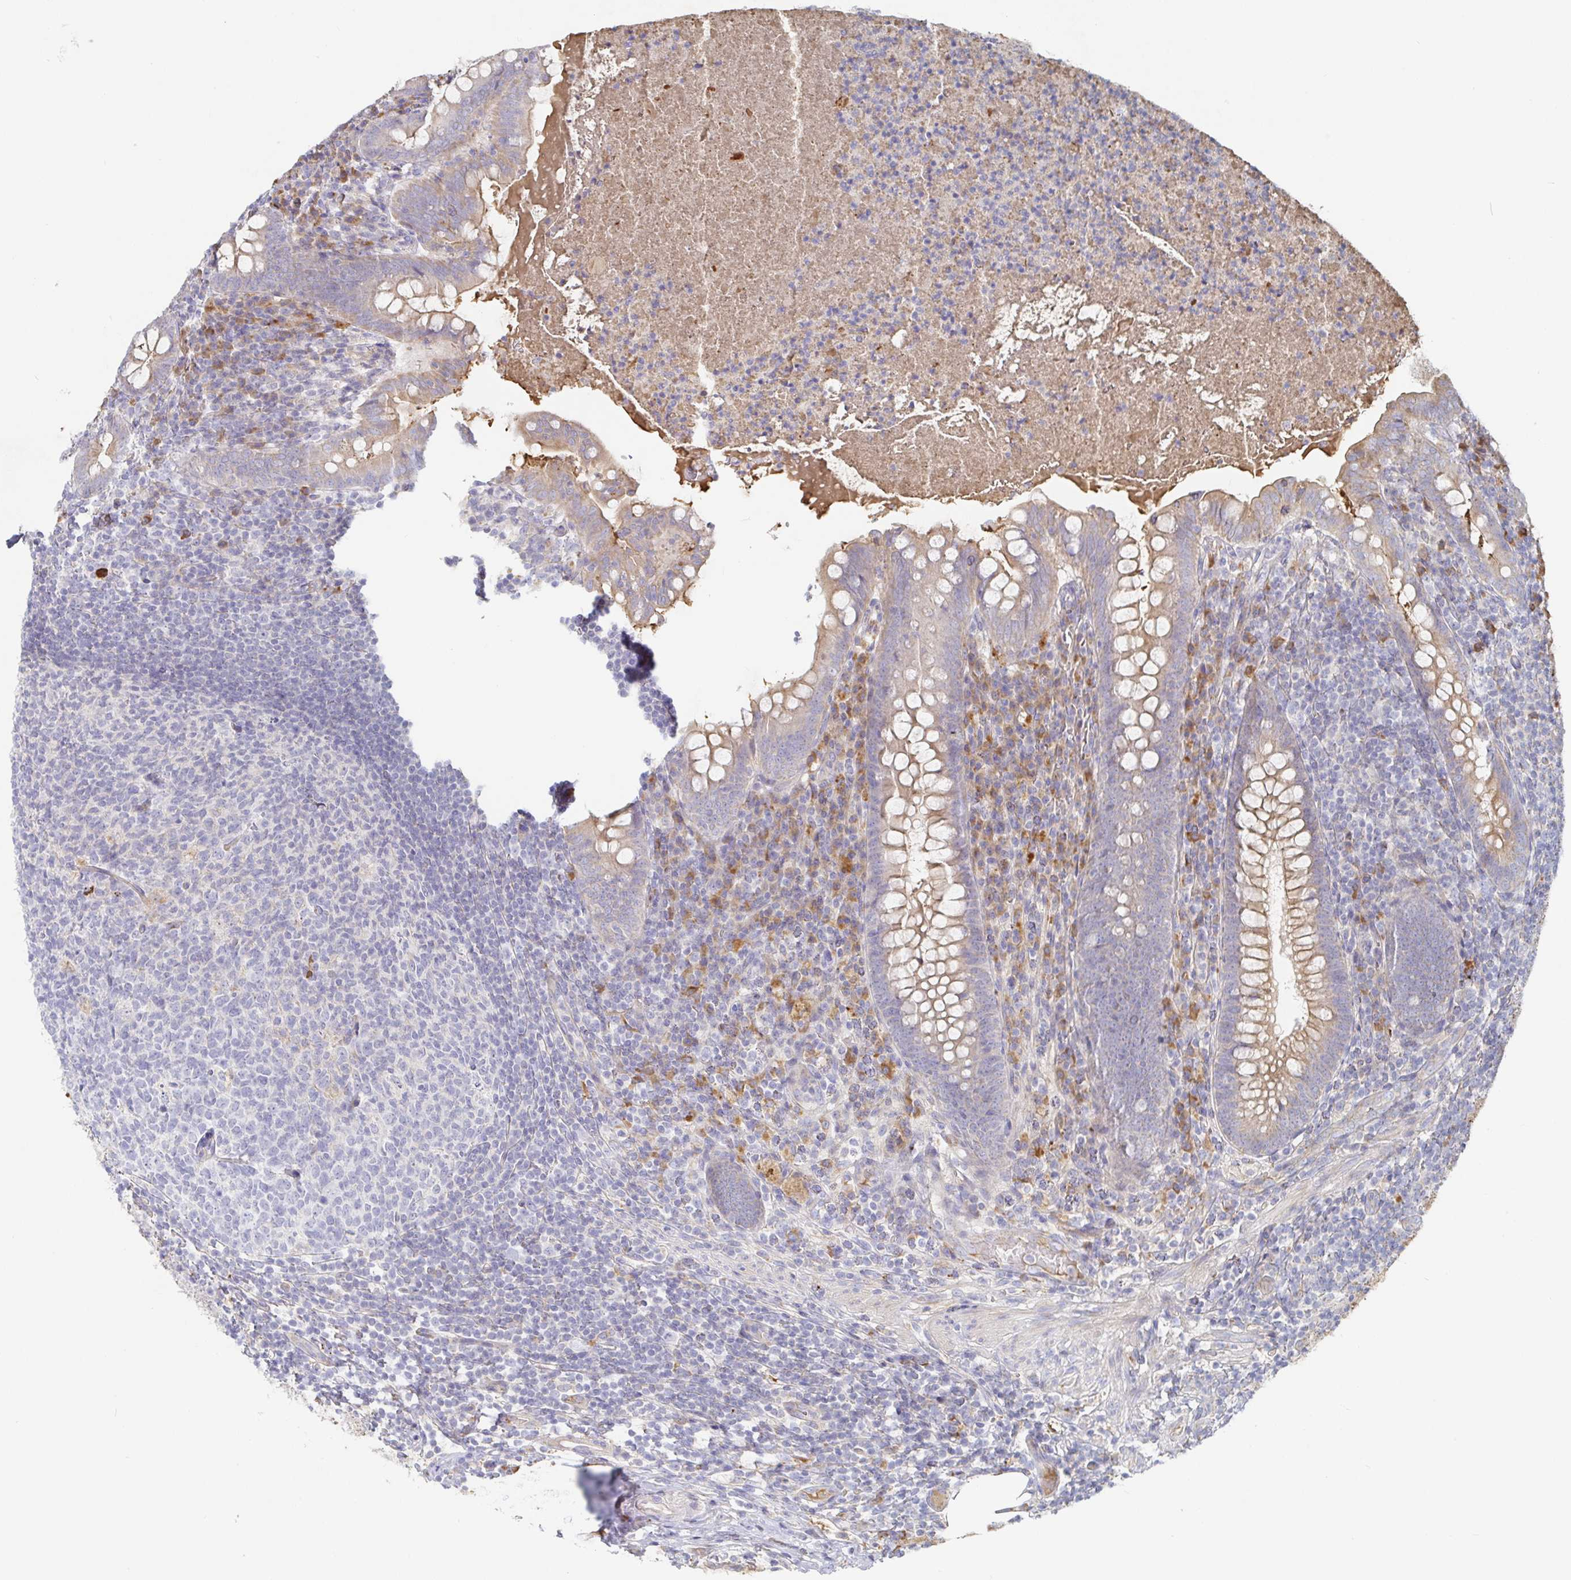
{"staining": {"intensity": "weak", "quantity": "25%-75%", "location": "cytoplasmic/membranous"}, "tissue": "appendix", "cell_type": "Glandular cells", "image_type": "normal", "snomed": [{"axis": "morphology", "description": "Normal tissue, NOS"}, {"axis": "topography", "description": "Appendix"}], "caption": "The immunohistochemical stain highlights weak cytoplasmic/membranous staining in glandular cells of normal appendix.", "gene": "IRAK2", "patient": {"sex": "male", "age": 47}}